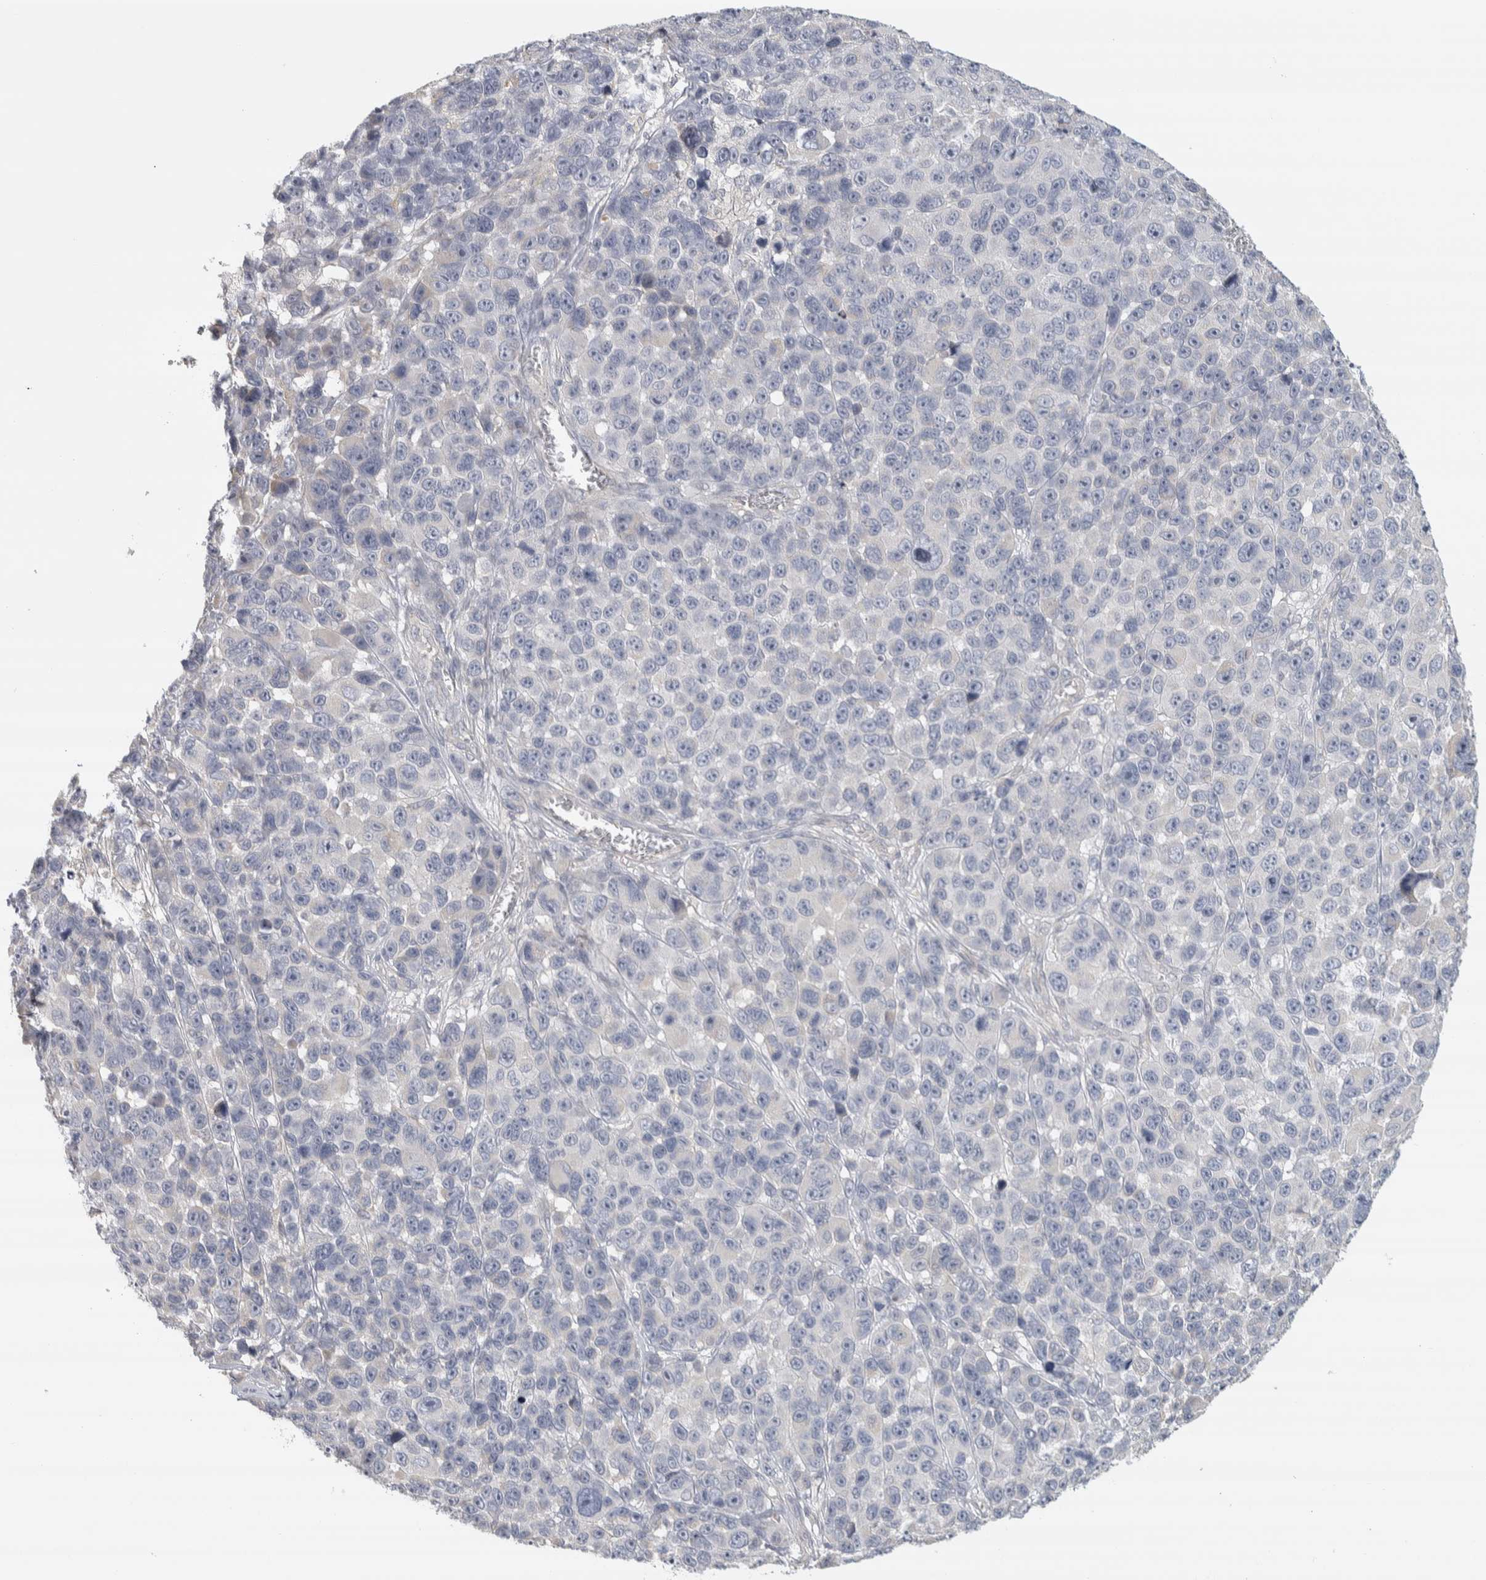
{"staining": {"intensity": "negative", "quantity": "none", "location": "none"}, "tissue": "melanoma", "cell_type": "Tumor cells", "image_type": "cancer", "snomed": [{"axis": "morphology", "description": "Malignant melanoma, NOS"}, {"axis": "topography", "description": "Skin"}], "caption": "Photomicrograph shows no significant protein positivity in tumor cells of malignant melanoma.", "gene": "DCXR", "patient": {"sex": "male", "age": 53}}